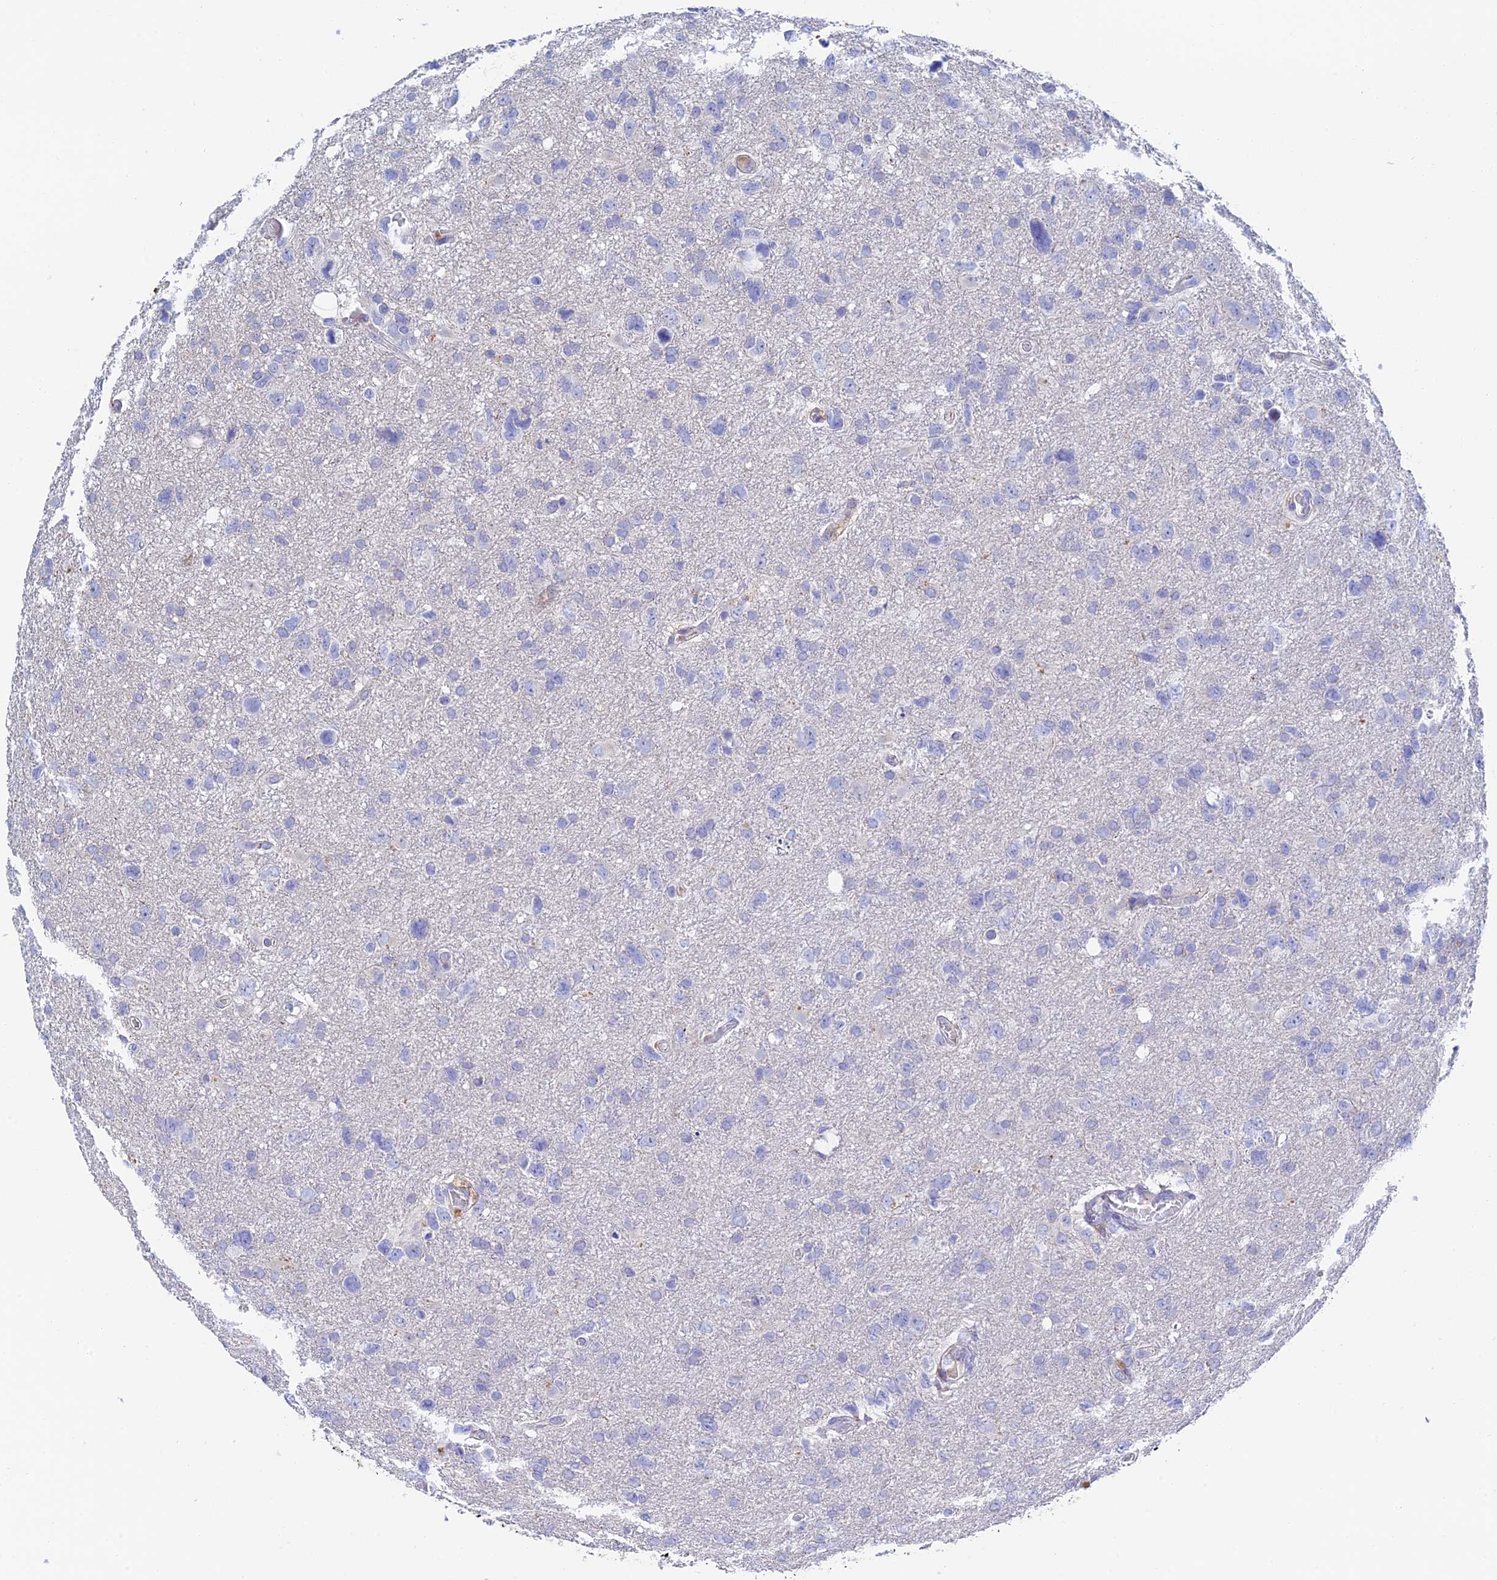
{"staining": {"intensity": "negative", "quantity": "none", "location": "none"}, "tissue": "glioma", "cell_type": "Tumor cells", "image_type": "cancer", "snomed": [{"axis": "morphology", "description": "Glioma, malignant, High grade"}, {"axis": "topography", "description": "Brain"}], "caption": "The image displays no staining of tumor cells in malignant high-grade glioma. (Brightfield microscopy of DAB (3,3'-diaminobenzidine) IHC at high magnification).", "gene": "RPGRIP1L", "patient": {"sex": "male", "age": 61}}